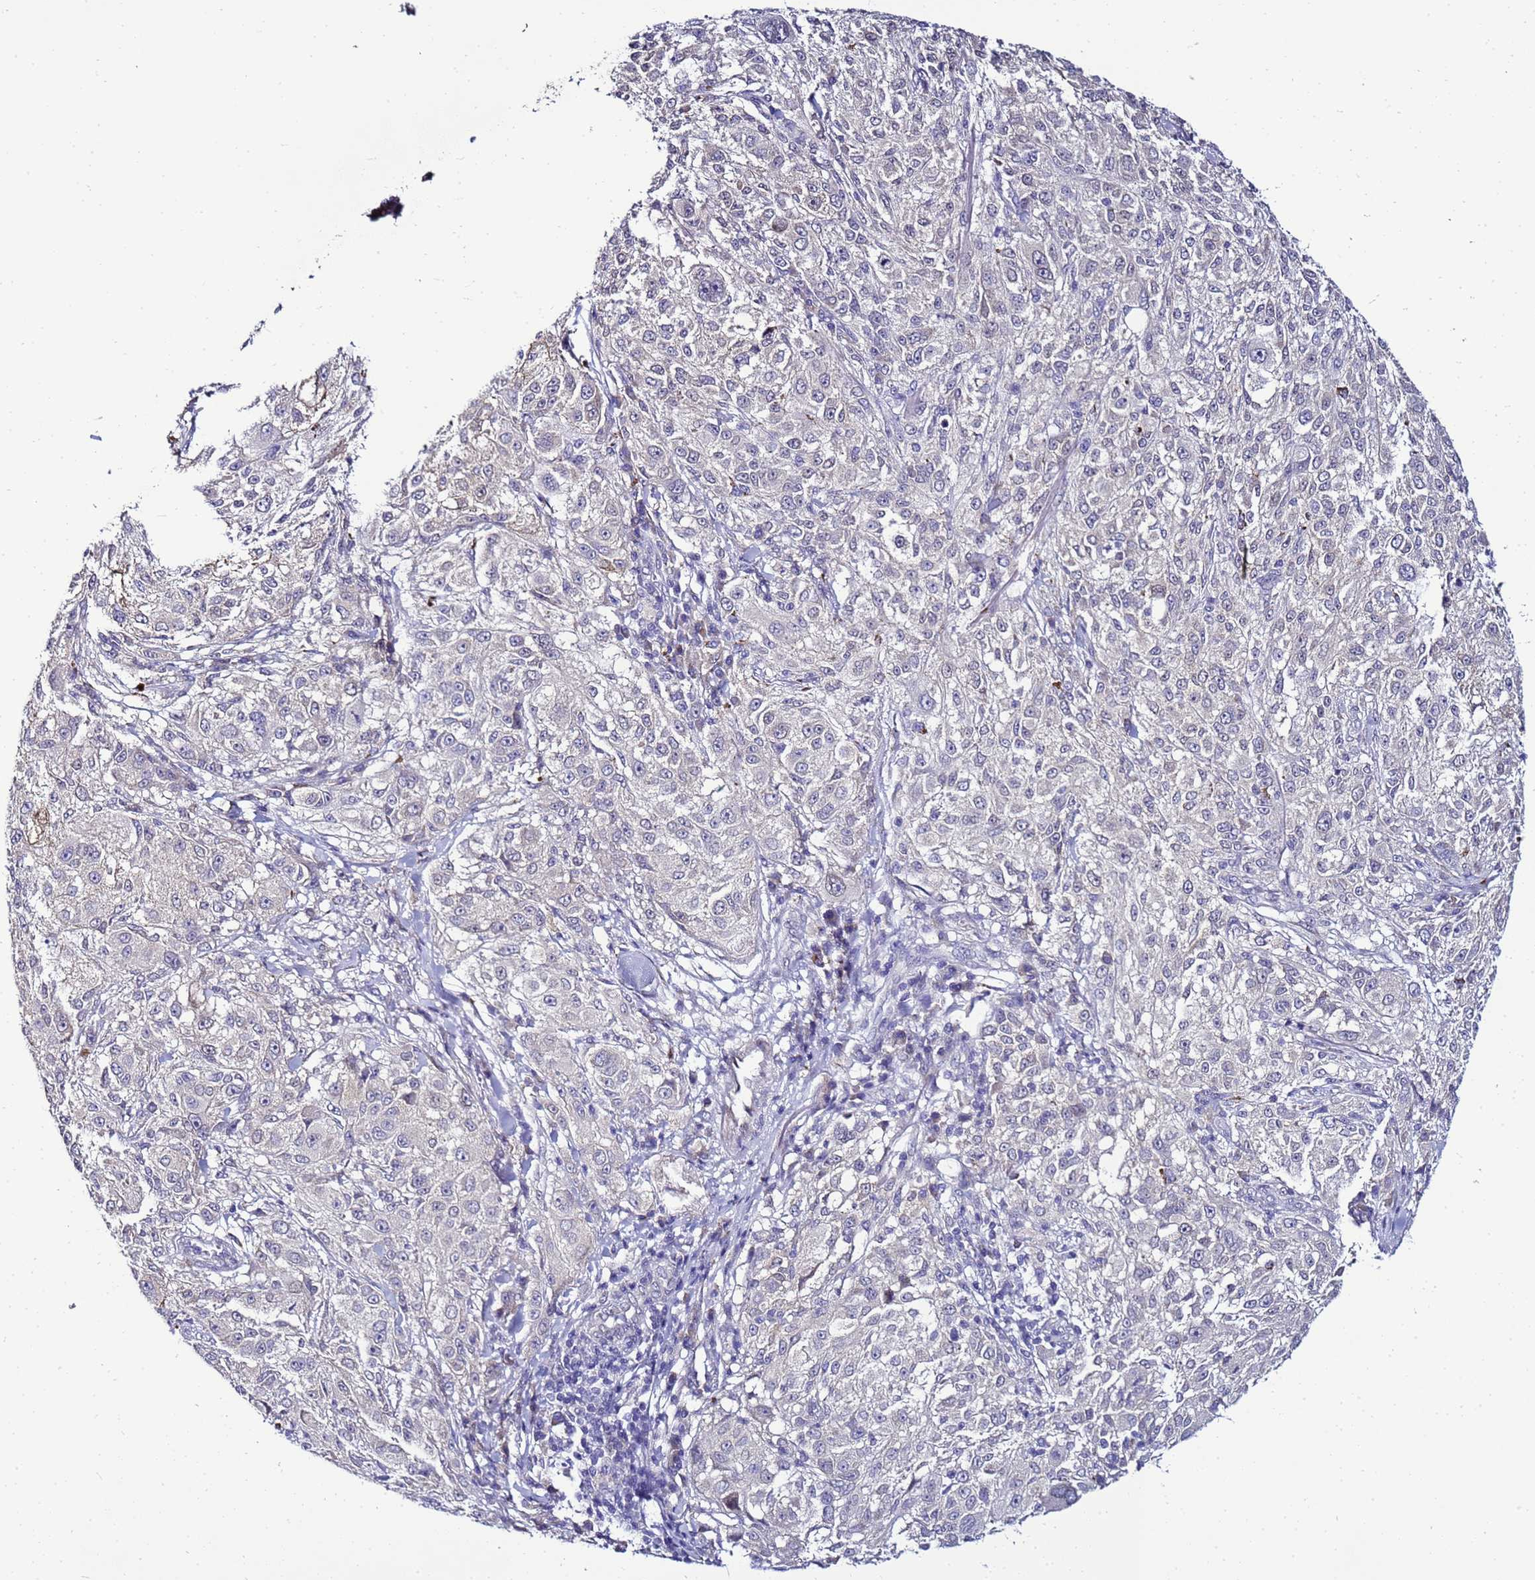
{"staining": {"intensity": "negative", "quantity": "none", "location": "none"}, "tissue": "melanoma", "cell_type": "Tumor cells", "image_type": "cancer", "snomed": [{"axis": "morphology", "description": "Necrosis, NOS"}, {"axis": "morphology", "description": "Malignant melanoma, NOS"}, {"axis": "topography", "description": "Skin"}], "caption": "Immunohistochemistry (IHC) micrograph of malignant melanoma stained for a protein (brown), which demonstrates no positivity in tumor cells.", "gene": "FAM166B", "patient": {"sex": "female", "age": 87}}